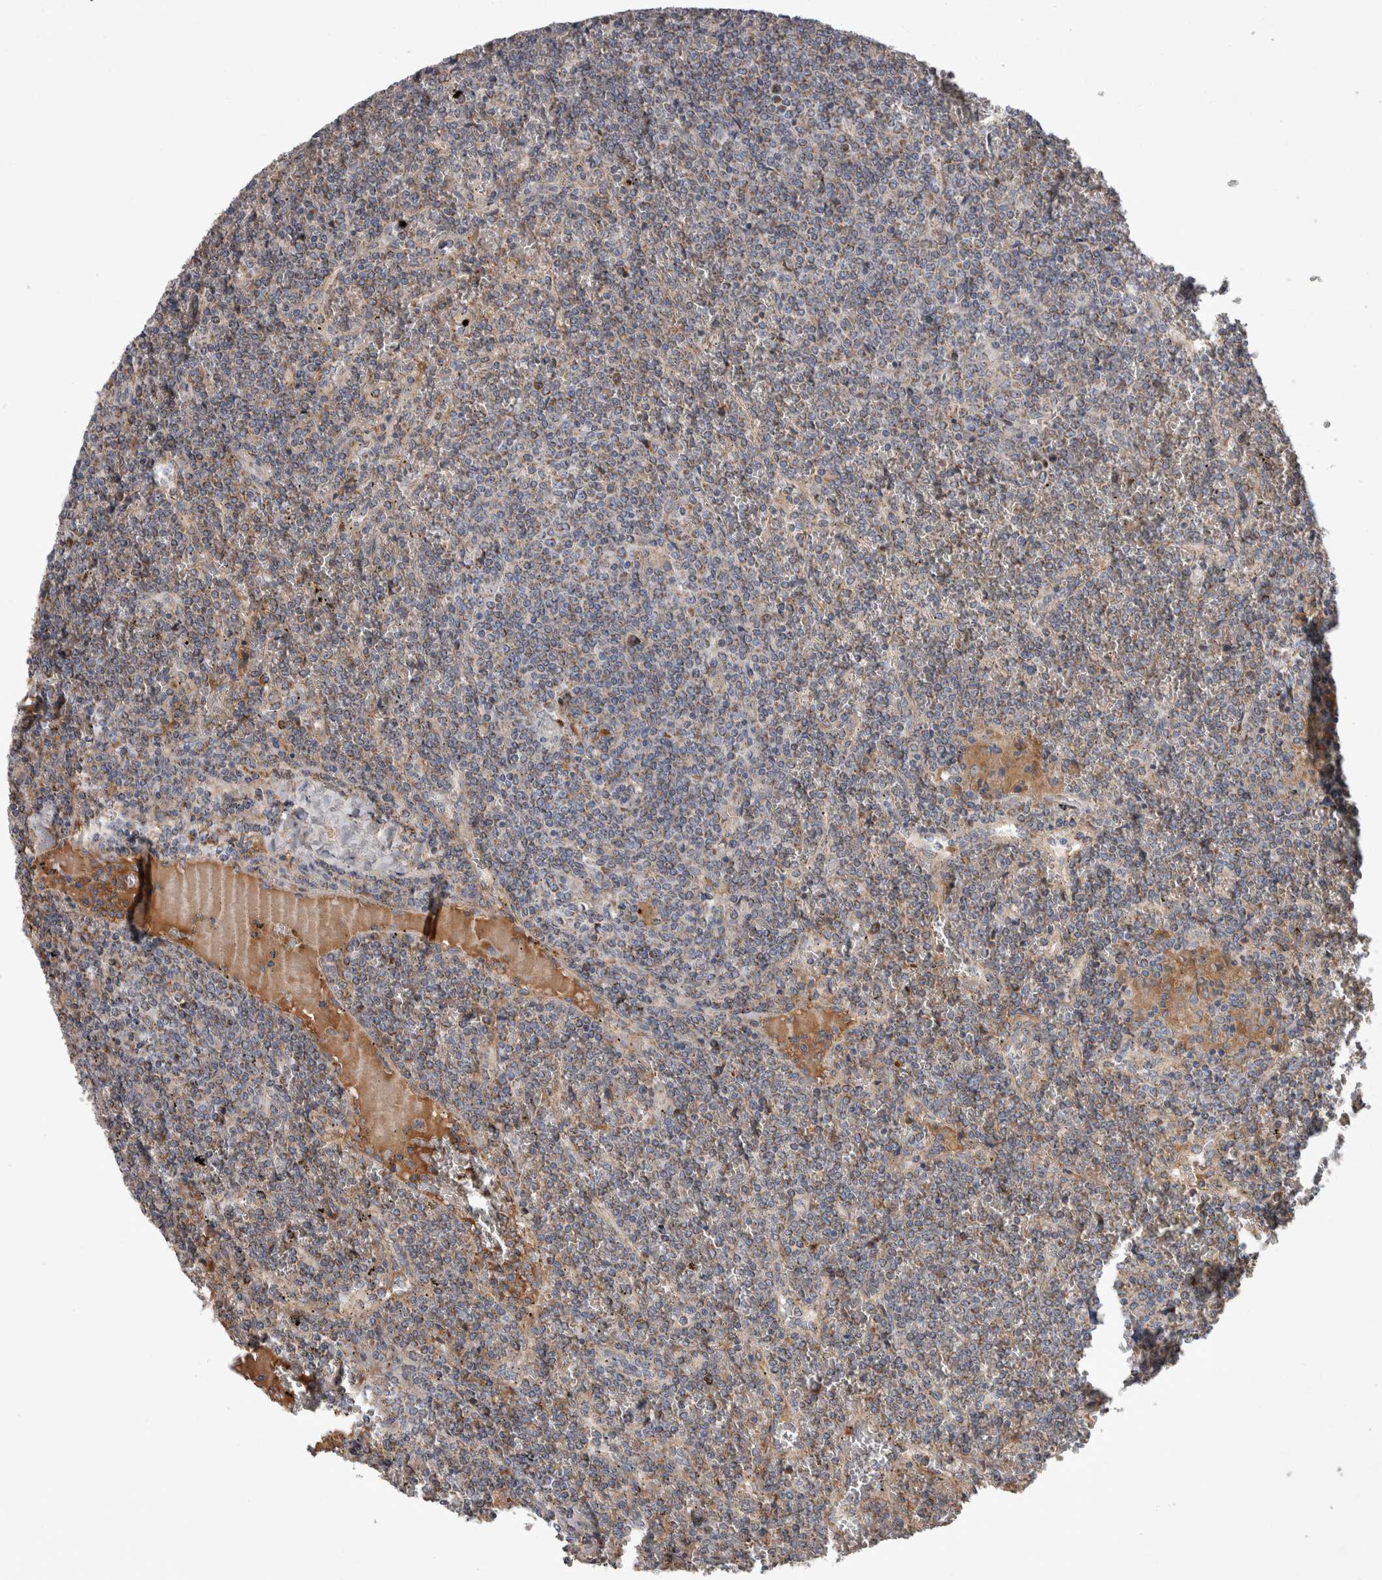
{"staining": {"intensity": "weak", "quantity": ">75%", "location": "cytoplasmic/membranous"}, "tissue": "lymphoma", "cell_type": "Tumor cells", "image_type": "cancer", "snomed": [{"axis": "morphology", "description": "Malignant lymphoma, non-Hodgkin's type, Low grade"}, {"axis": "topography", "description": "Spleen"}], "caption": "Malignant lymphoma, non-Hodgkin's type (low-grade) stained for a protein reveals weak cytoplasmic/membranous positivity in tumor cells.", "gene": "SCO1", "patient": {"sex": "female", "age": 19}}